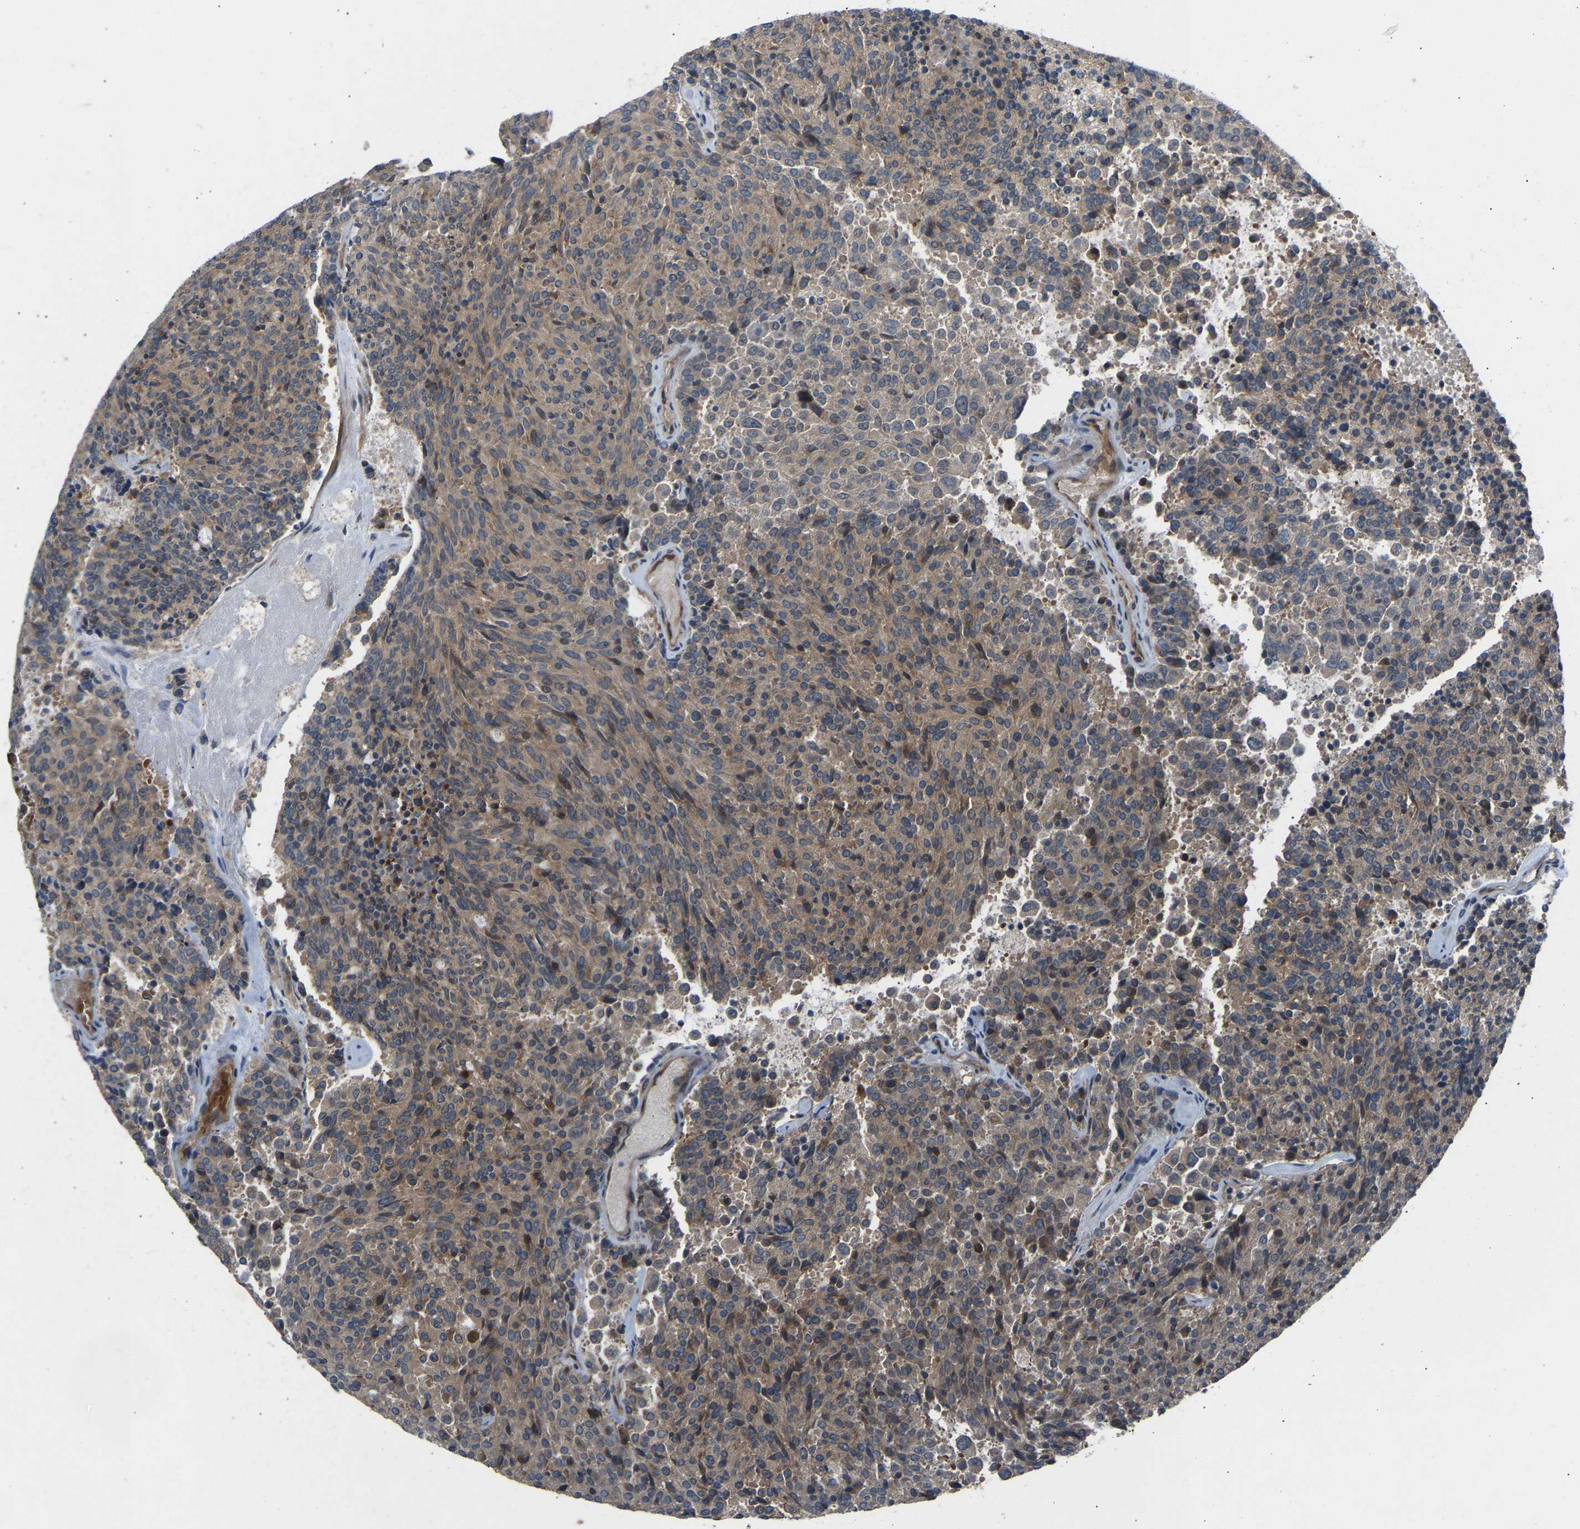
{"staining": {"intensity": "weak", "quantity": ">75%", "location": "cytoplasmic/membranous"}, "tissue": "carcinoid", "cell_type": "Tumor cells", "image_type": "cancer", "snomed": [{"axis": "morphology", "description": "Carcinoid, malignant, NOS"}, {"axis": "topography", "description": "Pancreas"}], "caption": "DAB (3,3'-diaminobenzidine) immunohistochemical staining of human carcinoid (malignant) shows weak cytoplasmic/membranous protein positivity in approximately >75% of tumor cells.", "gene": "GAS2L1", "patient": {"sex": "female", "age": 54}}